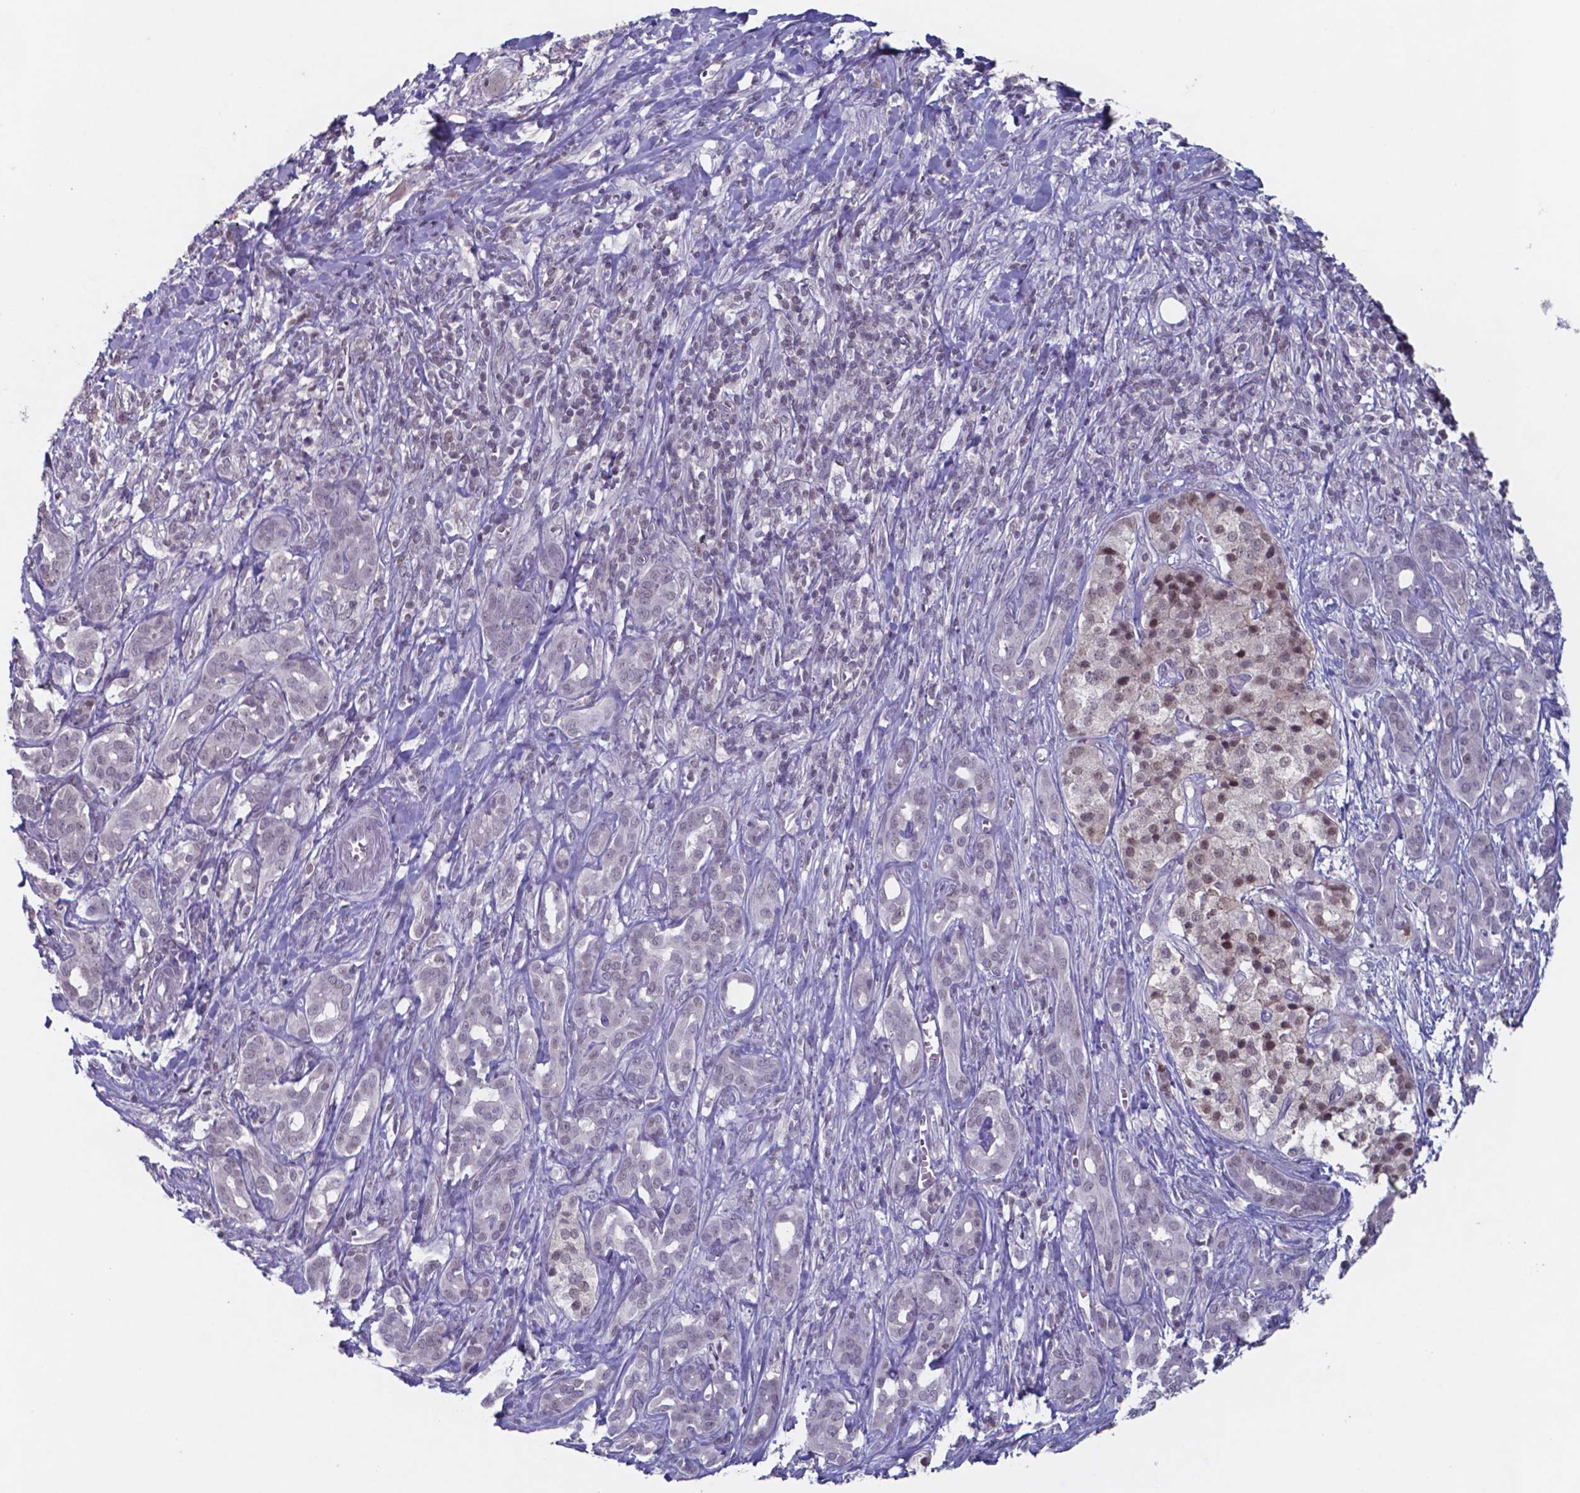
{"staining": {"intensity": "negative", "quantity": "none", "location": "none"}, "tissue": "pancreatic cancer", "cell_type": "Tumor cells", "image_type": "cancer", "snomed": [{"axis": "morphology", "description": "Adenocarcinoma, NOS"}, {"axis": "topography", "description": "Pancreas"}], "caption": "Immunohistochemistry image of pancreatic cancer (adenocarcinoma) stained for a protein (brown), which reveals no staining in tumor cells.", "gene": "TDP2", "patient": {"sex": "male", "age": 61}}